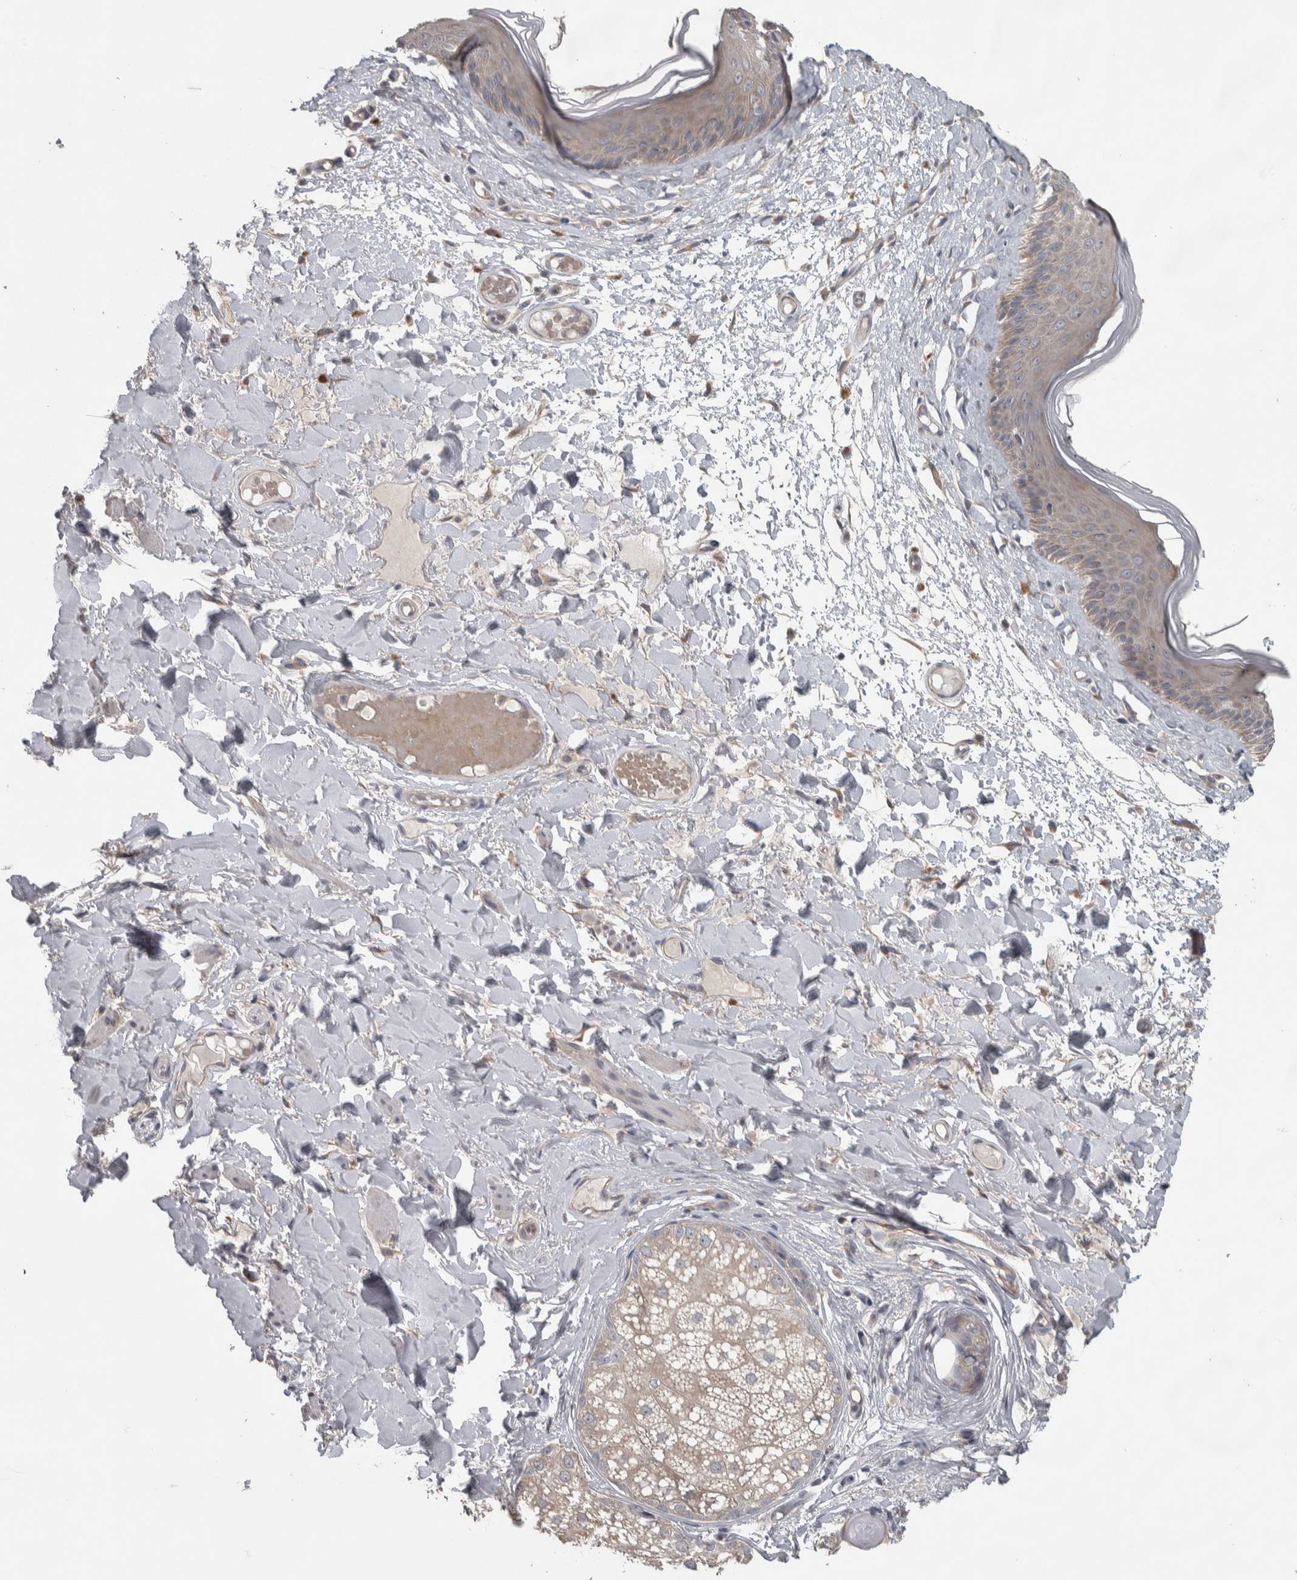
{"staining": {"intensity": "weak", "quantity": "25%-75%", "location": "cytoplasmic/membranous"}, "tissue": "skin", "cell_type": "Epidermal cells", "image_type": "normal", "snomed": [{"axis": "morphology", "description": "Normal tissue, NOS"}, {"axis": "topography", "description": "Vulva"}], "caption": "This histopathology image displays immunohistochemistry (IHC) staining of normal human skin, with low weak cytoplasmic/membranous staining in approximately 25%-75% of epidermal cells.", "gene": "SRP68", "patient": {"sex": "female", "age": 73}}